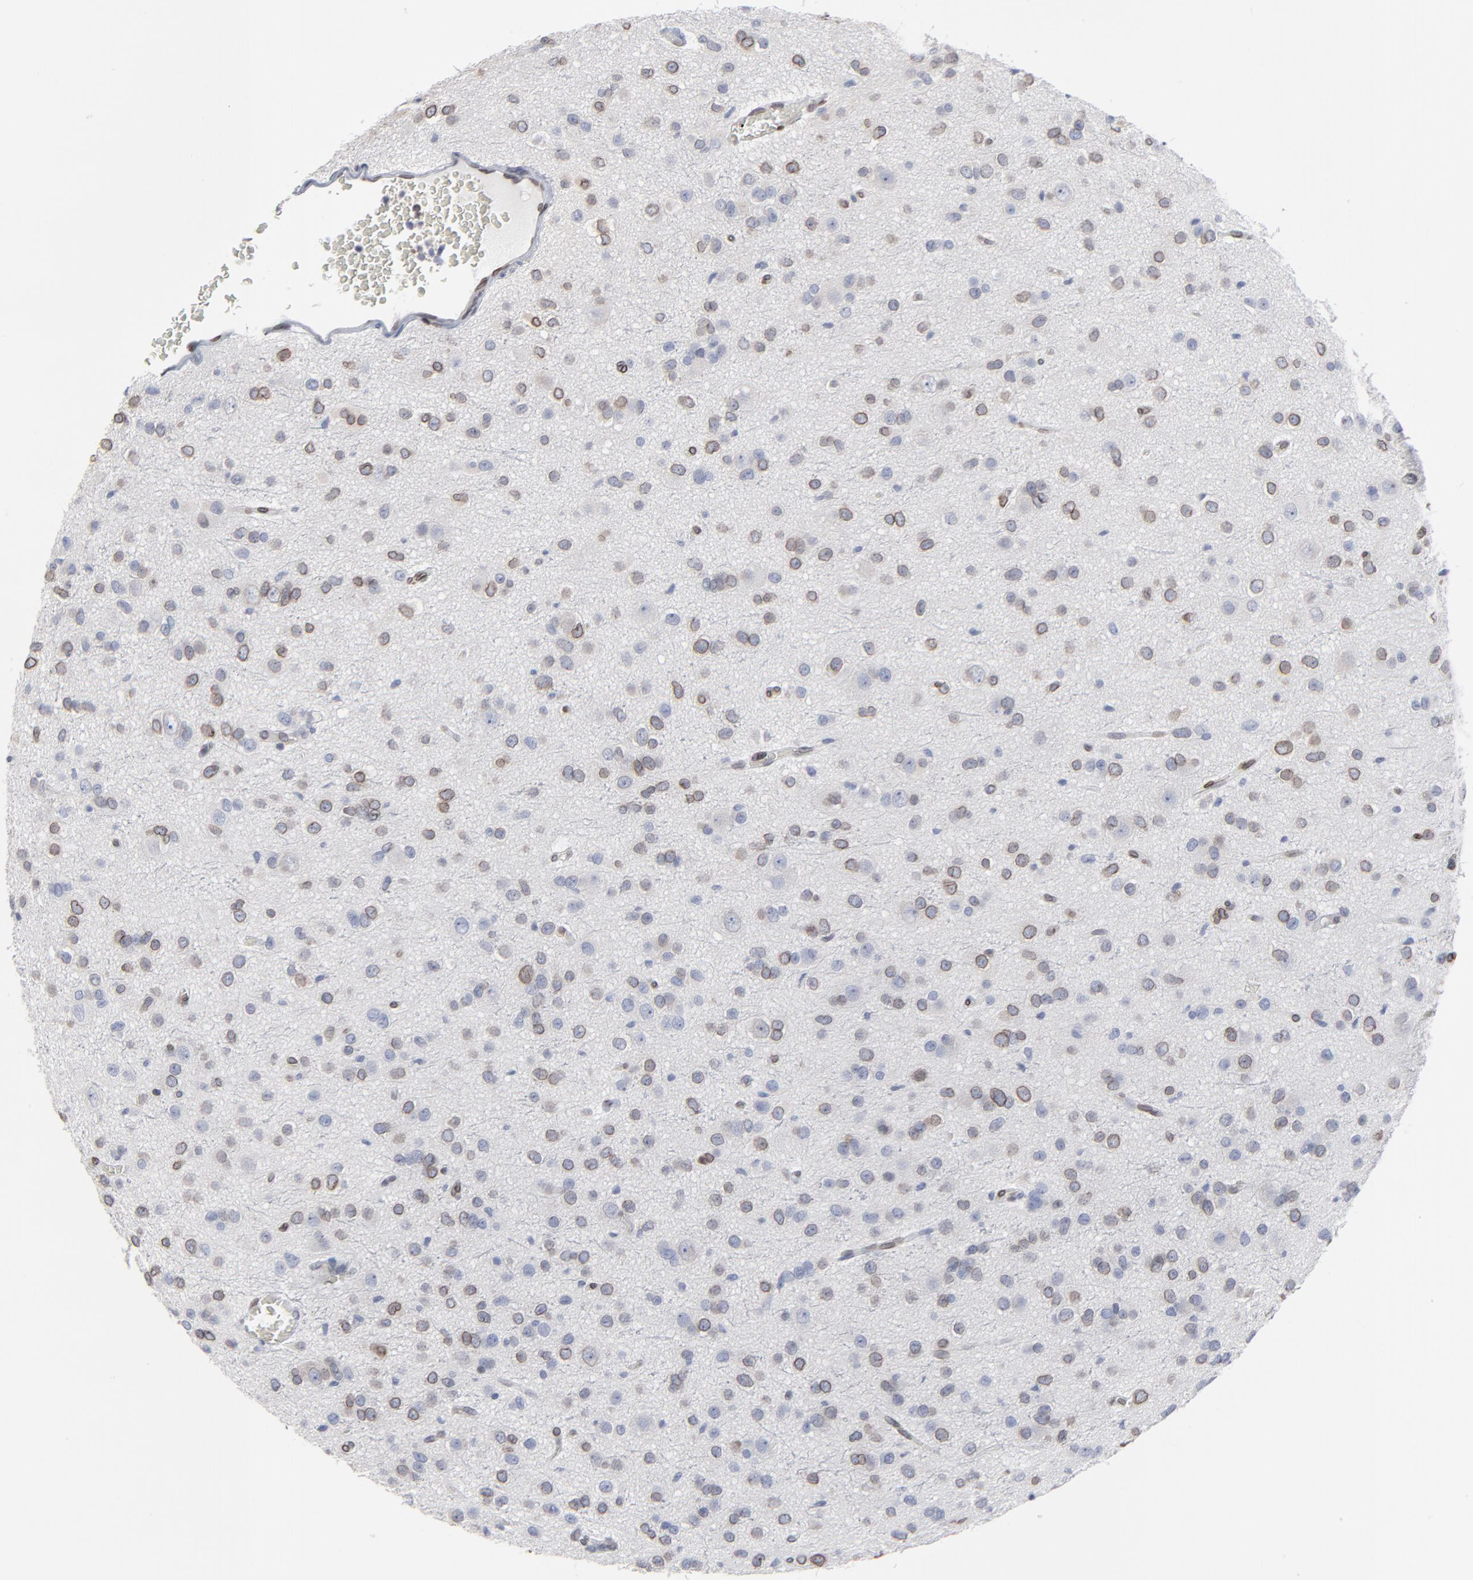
{"staining": {"intensity": "moderate", "quantity": ">75%", "location": "cytoplasmic/membranous,nuclear"}, "tissue": "glioma", "cell_type": "Tumor cells", "image_type": "cancer", "snomed": [{"axis": "morphology", "description": "Glioma, malignant, Low grade"}, {"axis": "topography", "description": "Brain"}], "caption": "Brown immunohistochemical staining in malignant glioma (low-grade) exhibits moderate cytoplasmic/membranous and nuclear positivity in approximately >75% of tumor cells. The protein is shown in brown color, while the nuclei are stained blue.", "gene": "SYNE2", "patient": {"sex": "male", "age": 42}}